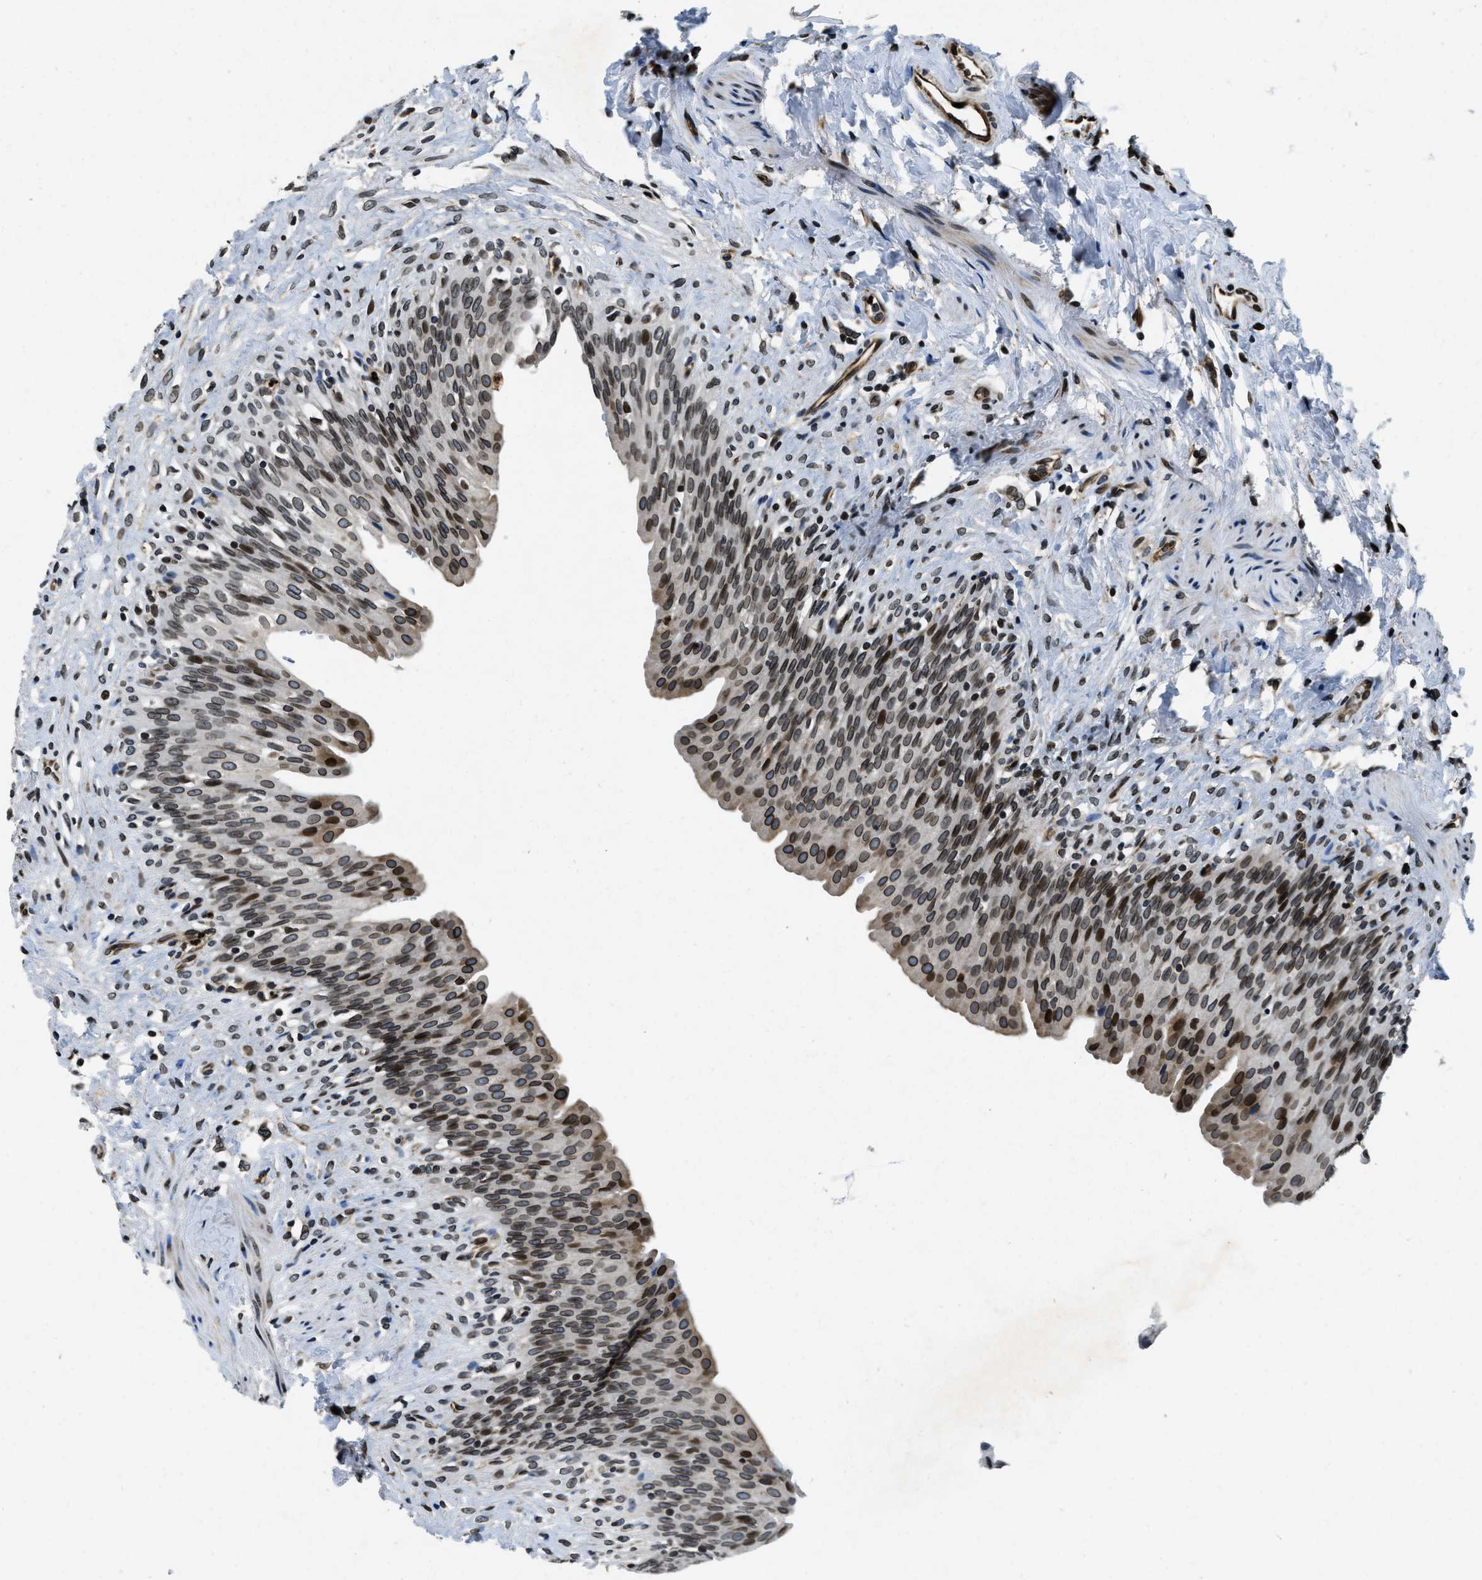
{"staining": {"intensity": "moderate", "quantity": ">75%", "location": "nuclear"}, "tissue": "urinary bladder", "cell_type": "Urothelial cells", "image_type": "normal", "snomed": [{"axis": "morphology", "description": "Normal tissue, NOS"}, {"axis": "topography", "description": "Urinary bladder"}], "caption": "Immunohistochemistry (IHC) (DAB (3,3'-diaminobenzidine)) staining of unremarkable human urinary bladder reveals moderate nuclear protein expression in about >75% of urothelial cells.", "gene": "ZC3HC1", "patient": {"sex": "female", "age": 79}}